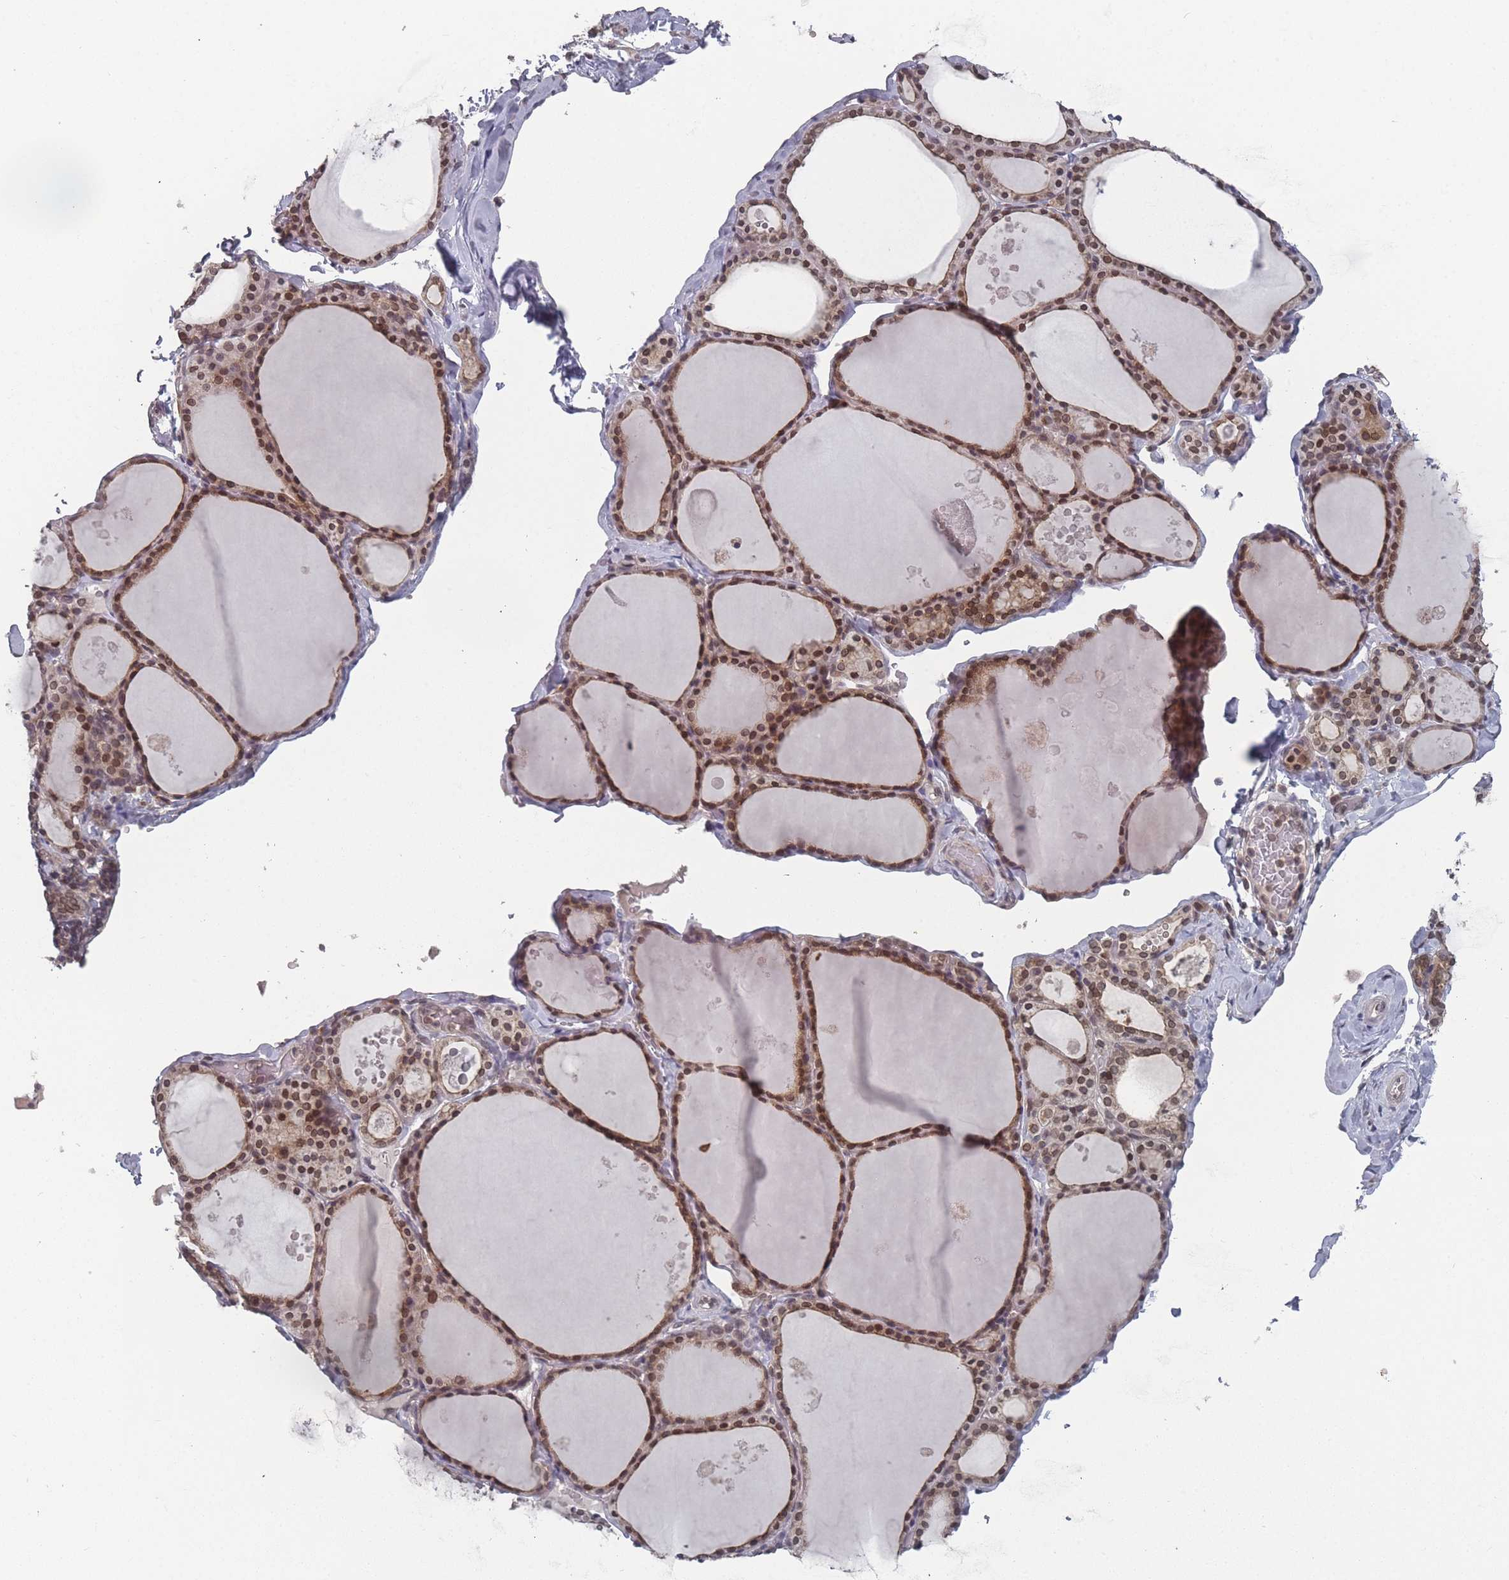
{"staining": {"intensity": "moderate", "quantity": ">75%", "location": "cytoplasmic/membranous,nuclear"}, "tissue": "thyroid gland", "cell_type": "Glandular cells", "image_type": "normal", "snomed": [{"axis": "morphology", "description": "Normal tissue, NOS"}, {"axis": "topography", "description": "Thyroid gland"}], "caption": "IHC staining of unremarkable thyroid gland, which demonstrates medium levels of moderate cytoplasmic/membranous,nuclear staining in approximately >75% of glandular cells indicating moderate cytoplasmic/membranous,nuclear protein positivity. The staining was performed using DAB (brown) for protein detection and nuclei were counterstained in hematoxylin (blue).", "gene": "TBC1D25", "patient": {"sex": "male", "age": 56}}